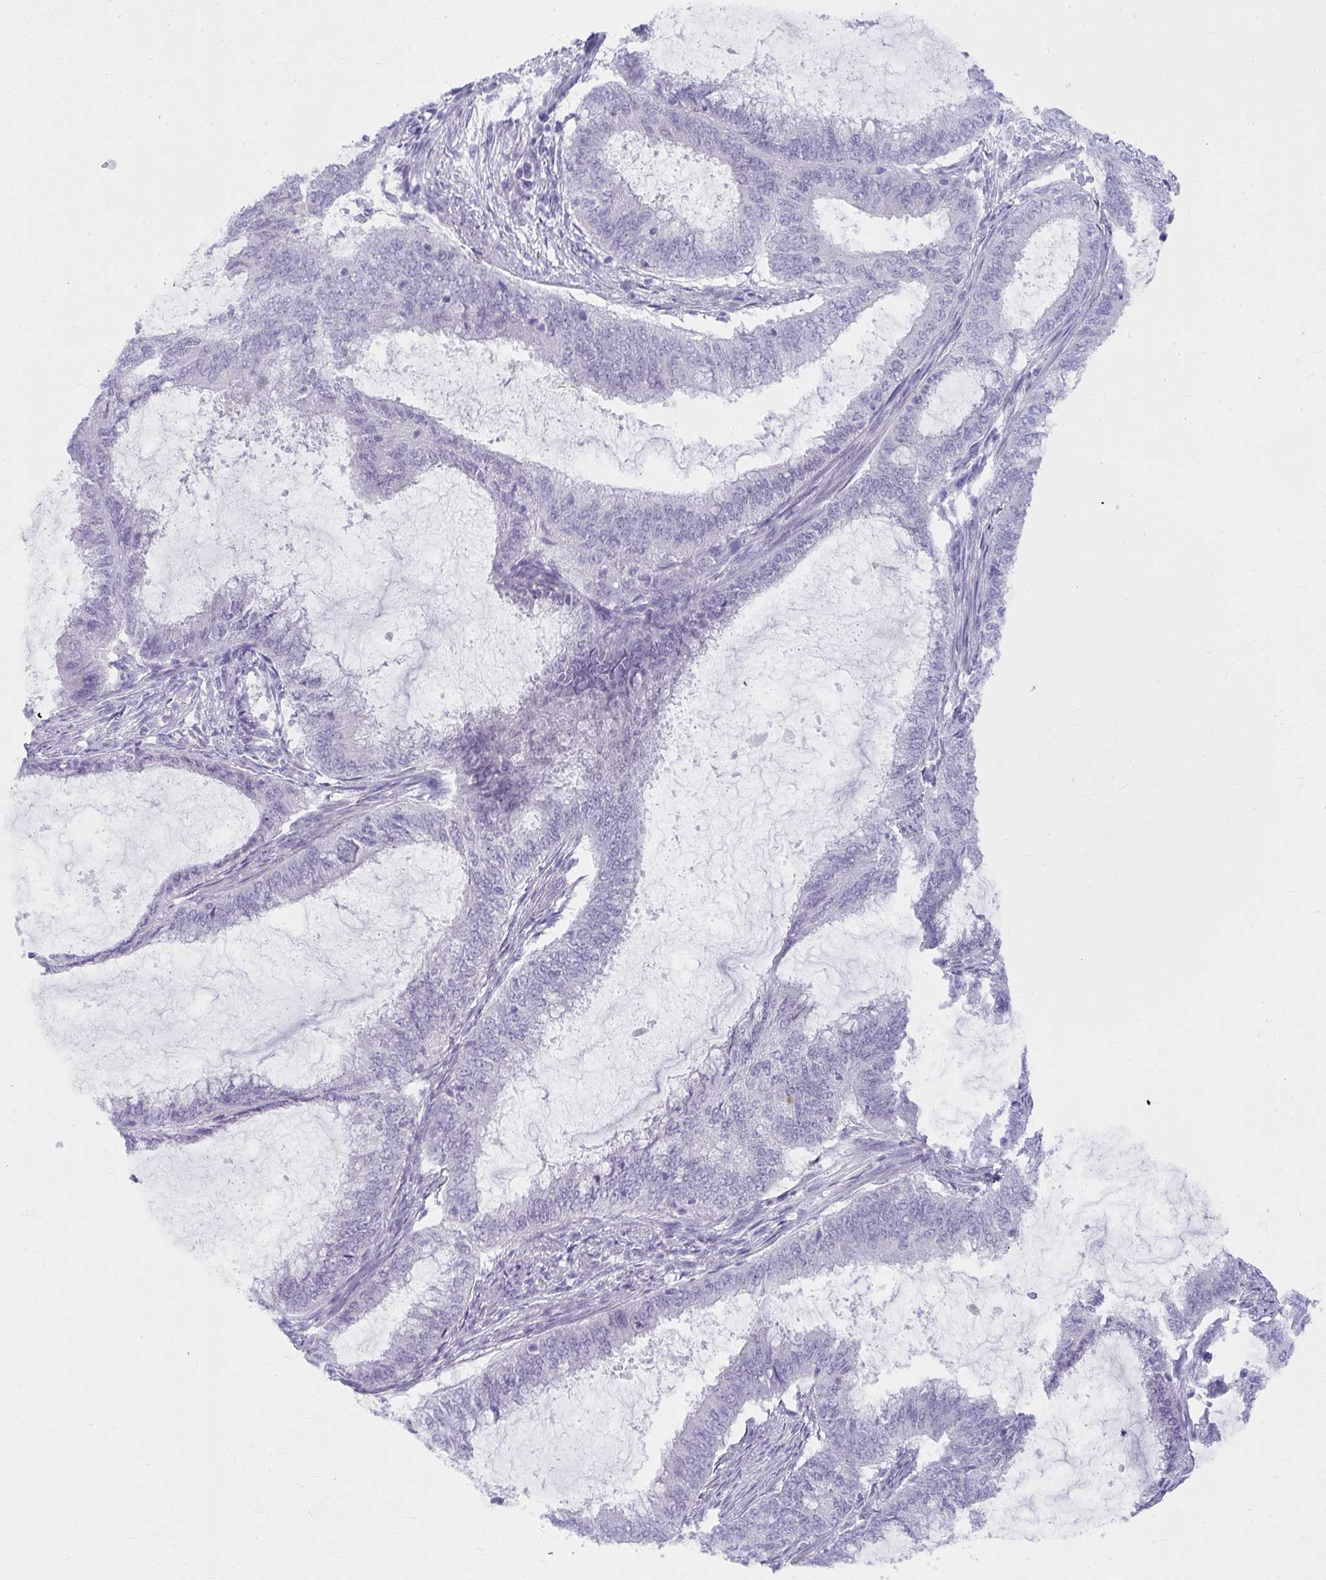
{"staining": {"intensity": "negative", "quantity": "none", "location": "none"}, "tissue": "endometrial cancer", "cell_type": "Tumor cells", "image_type": "cancer", "snomed": [{"axis": "morphology", "description": "Adenocarcinoma, NOS"}, {"axis": "topography", "description": "Endometrium"}], "caption": "A high-resolution photomicrograph shows immunohistochemistry staining of adenocarcinoma (endometrial), which reveals no significant expression in tumor cells. (Immunohistochemistry, brightfield microscopy, high magnification).", "gene": "UGT3A2", "patient": {"sex": "female", "age": 51}}